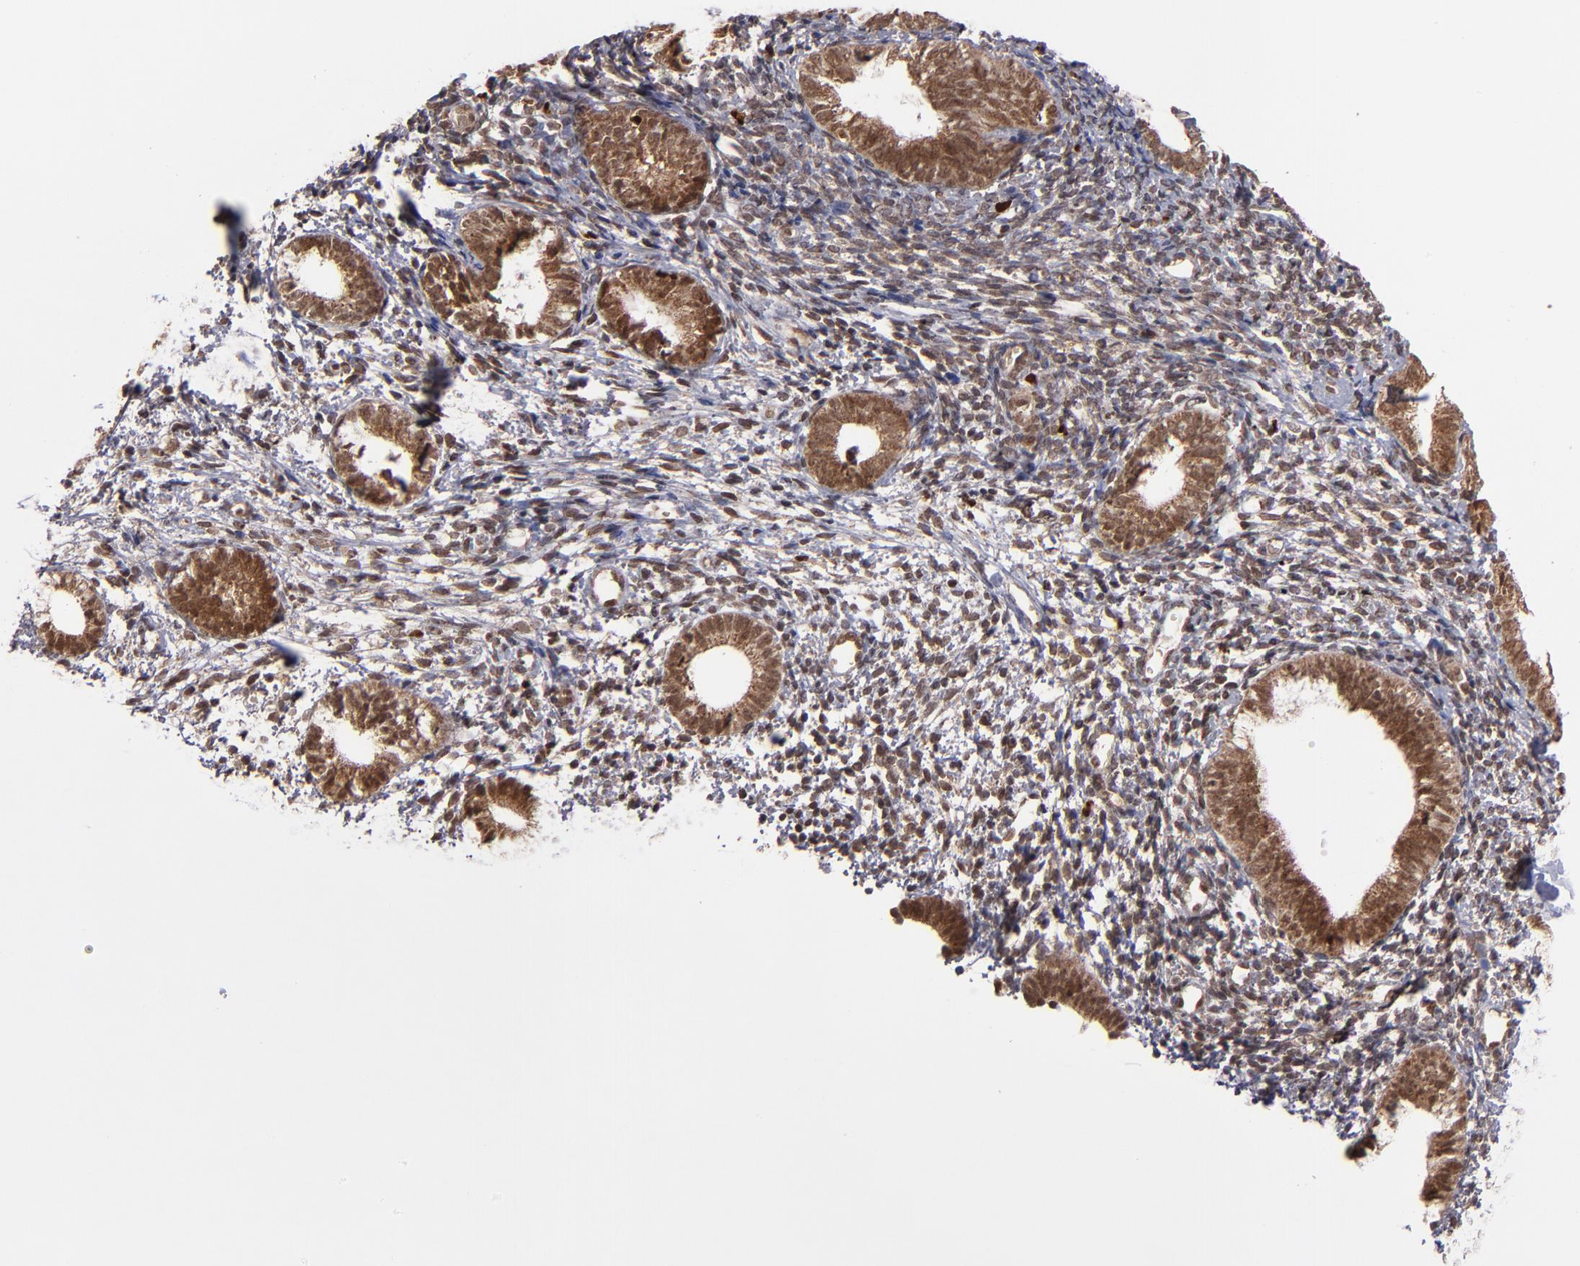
{"staining": {"intensity": "weak", "quantity": "25%-75%", "location": "nuclear"}, "tissue": "endometrium", "cell_type": "Cells in endometrial stroma", "image_type": "normal", "snomed": [{"axis": "morphology", "description": "Normal tissue, NOS"}, {"axis": "topography", "description": "Smooth muscle"}, {"axis": "topography", "description": "Endometrium"}], "caption": "This photomicrograph reveals IHC staining of benign endometrium, with low weak nuclear staining in about 25%-75% of cells in endometrial stroma.", "gene": "TOP1MT", "patient": {"sex": "female", "age": 57}}